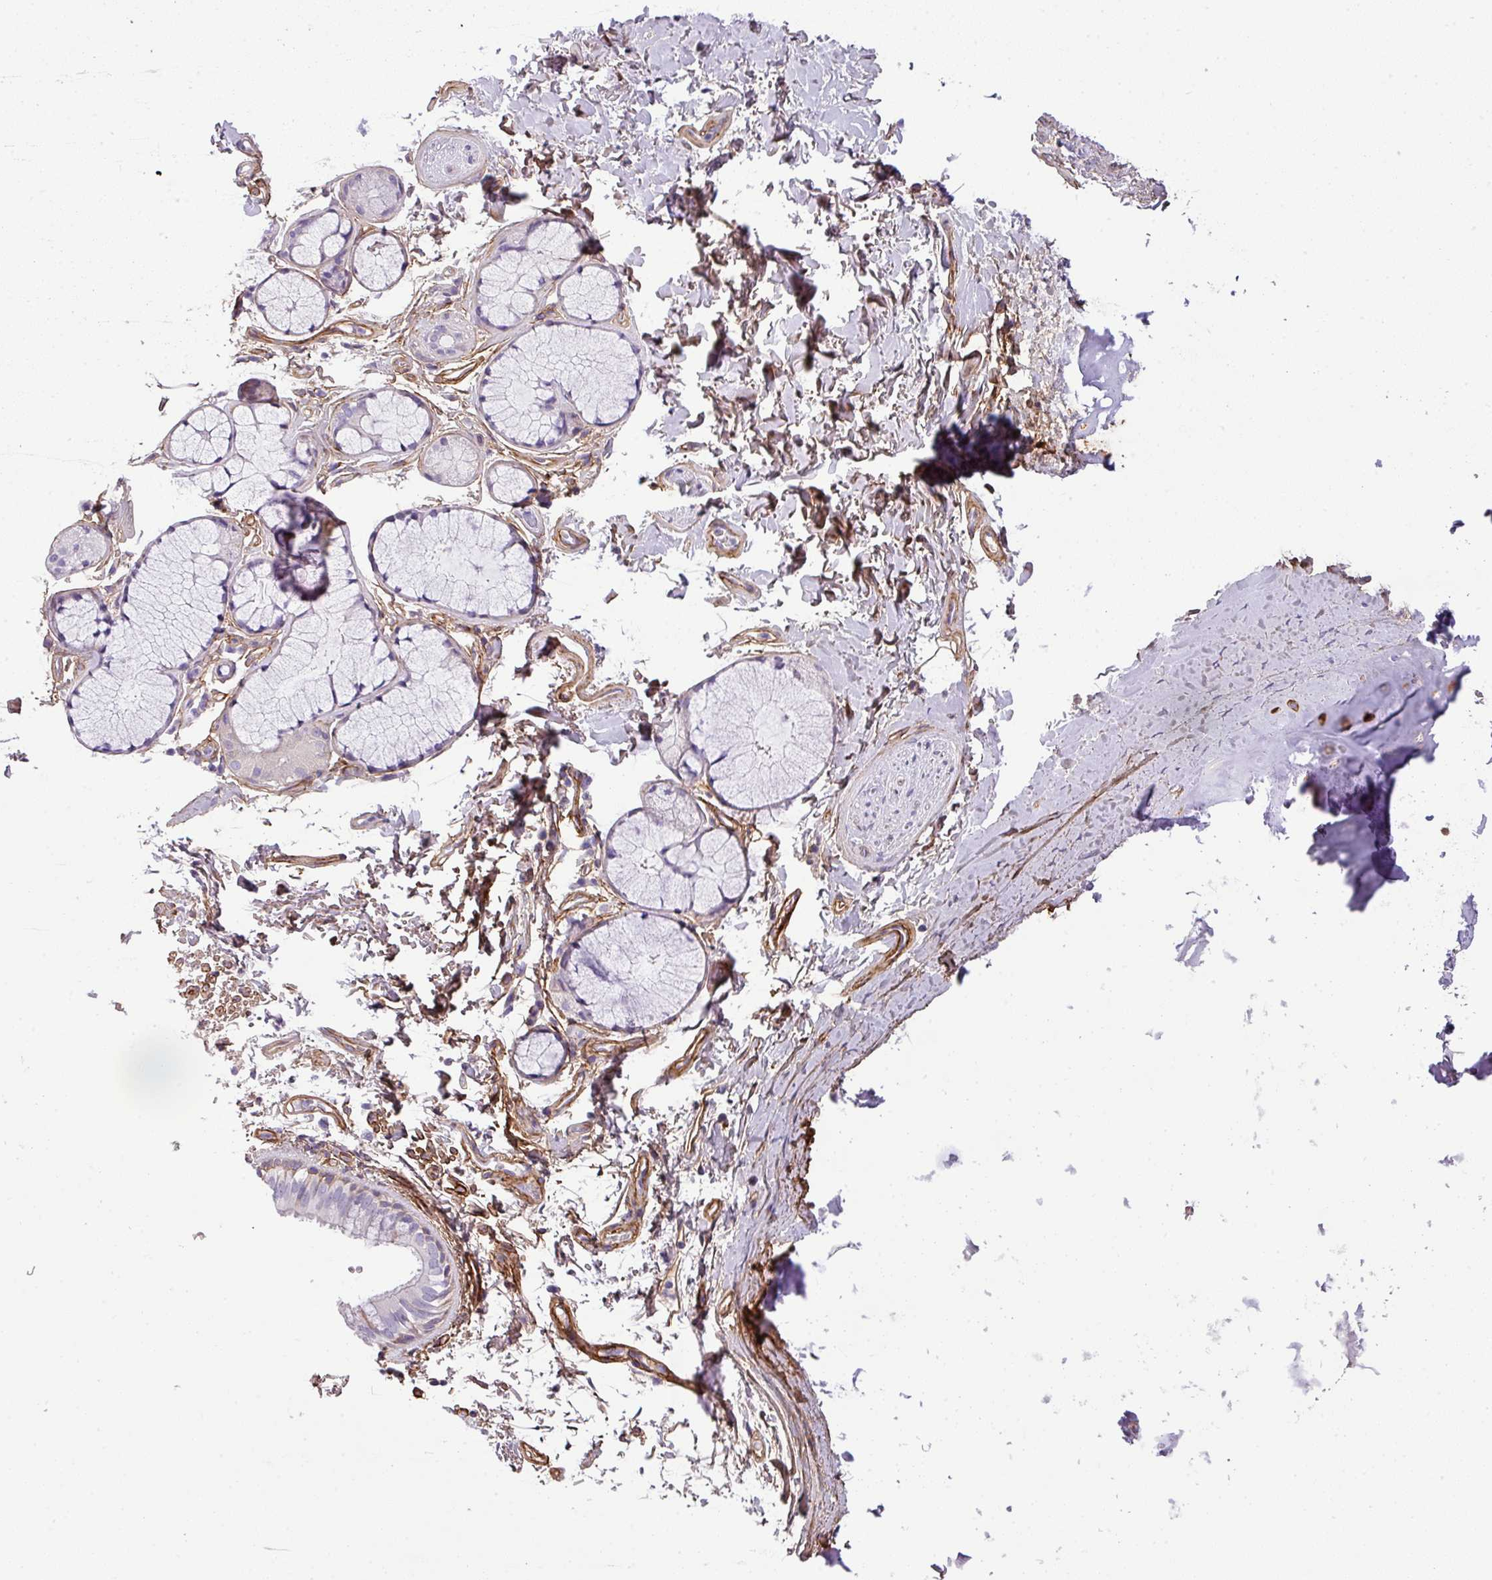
{"staining": {"intensity": "weak", "quantity": "<25%", "location": "cytoplasmic/membranous"}, "tissue": "bronchus", "cell_type": "Respiratory epithelial cells", "image_type": "normal", "snomed": [{"axis": "morphology", "description": "Normal tissue, NOS"}, {"axis": "topography", "description": "Bronchus"}], "caption": "Immunohistochemical staining of benign bronchus shows no significant expression in respiratory epithelial cells. Brightfield microscopy of IHC stained with DAB (brown) and hematoxylin (blue), captured at high magnification.", "gene": "PARD6G", "patient": {"sex": "male", "age": 70}}